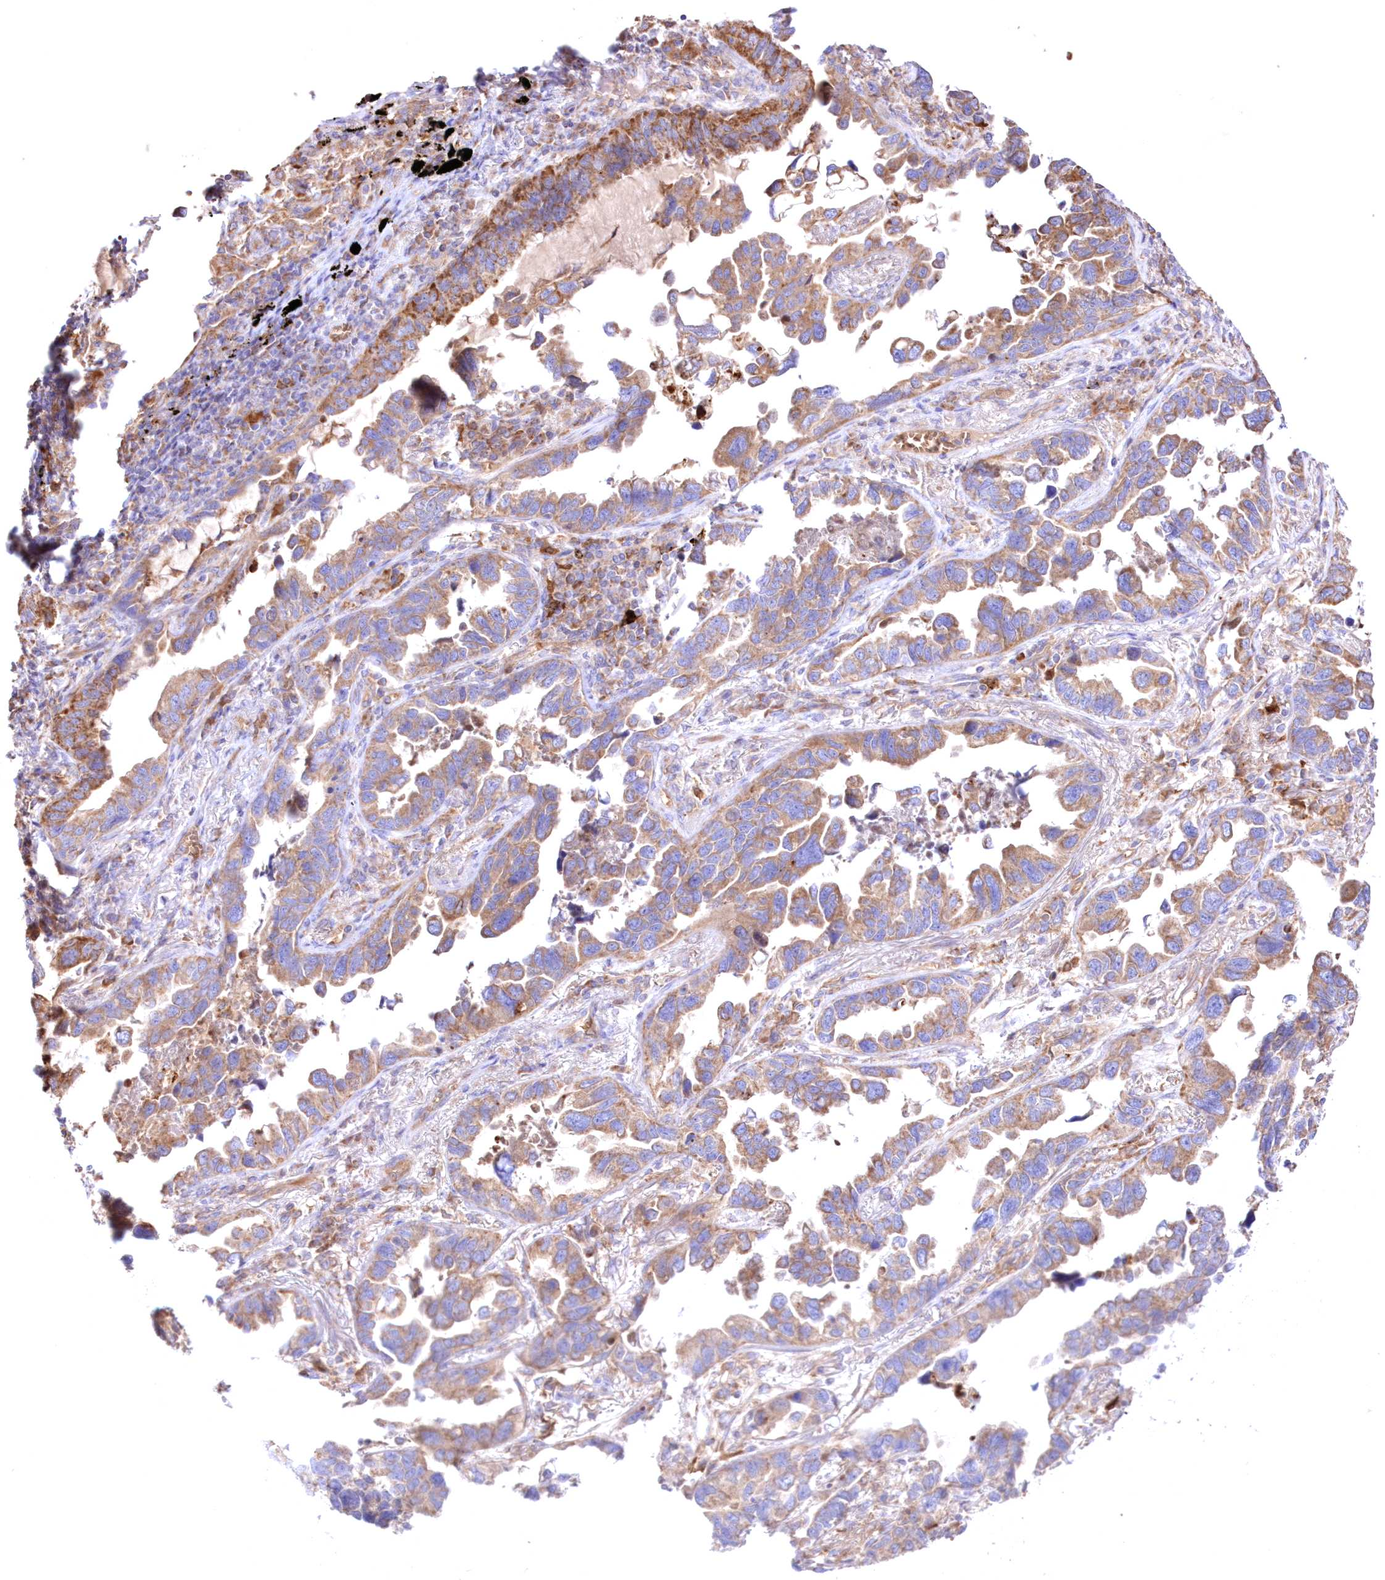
{"staining": {"intensity": "moderate", "quantity": ">75%", "location": "cytoplasmic/membranous"}, "tissue": "lung cancer", "cell_type": "Tumor cells", "image_type": "cancer", "snomed": [{"axis": "morphology", "description": "Adenocarcinoma, NOS"}, {"axis": "topography", "description": "Lung"}], "caption": "This micrograph exhibits IHC staining of human lung cancer (adenocarcinoma), with medium moderate cytoplasmic/membranous positivity in approximately >75% of tumor cells.", "gene": "FCHO2", "patient": {"sex": "male", "age": 67}}